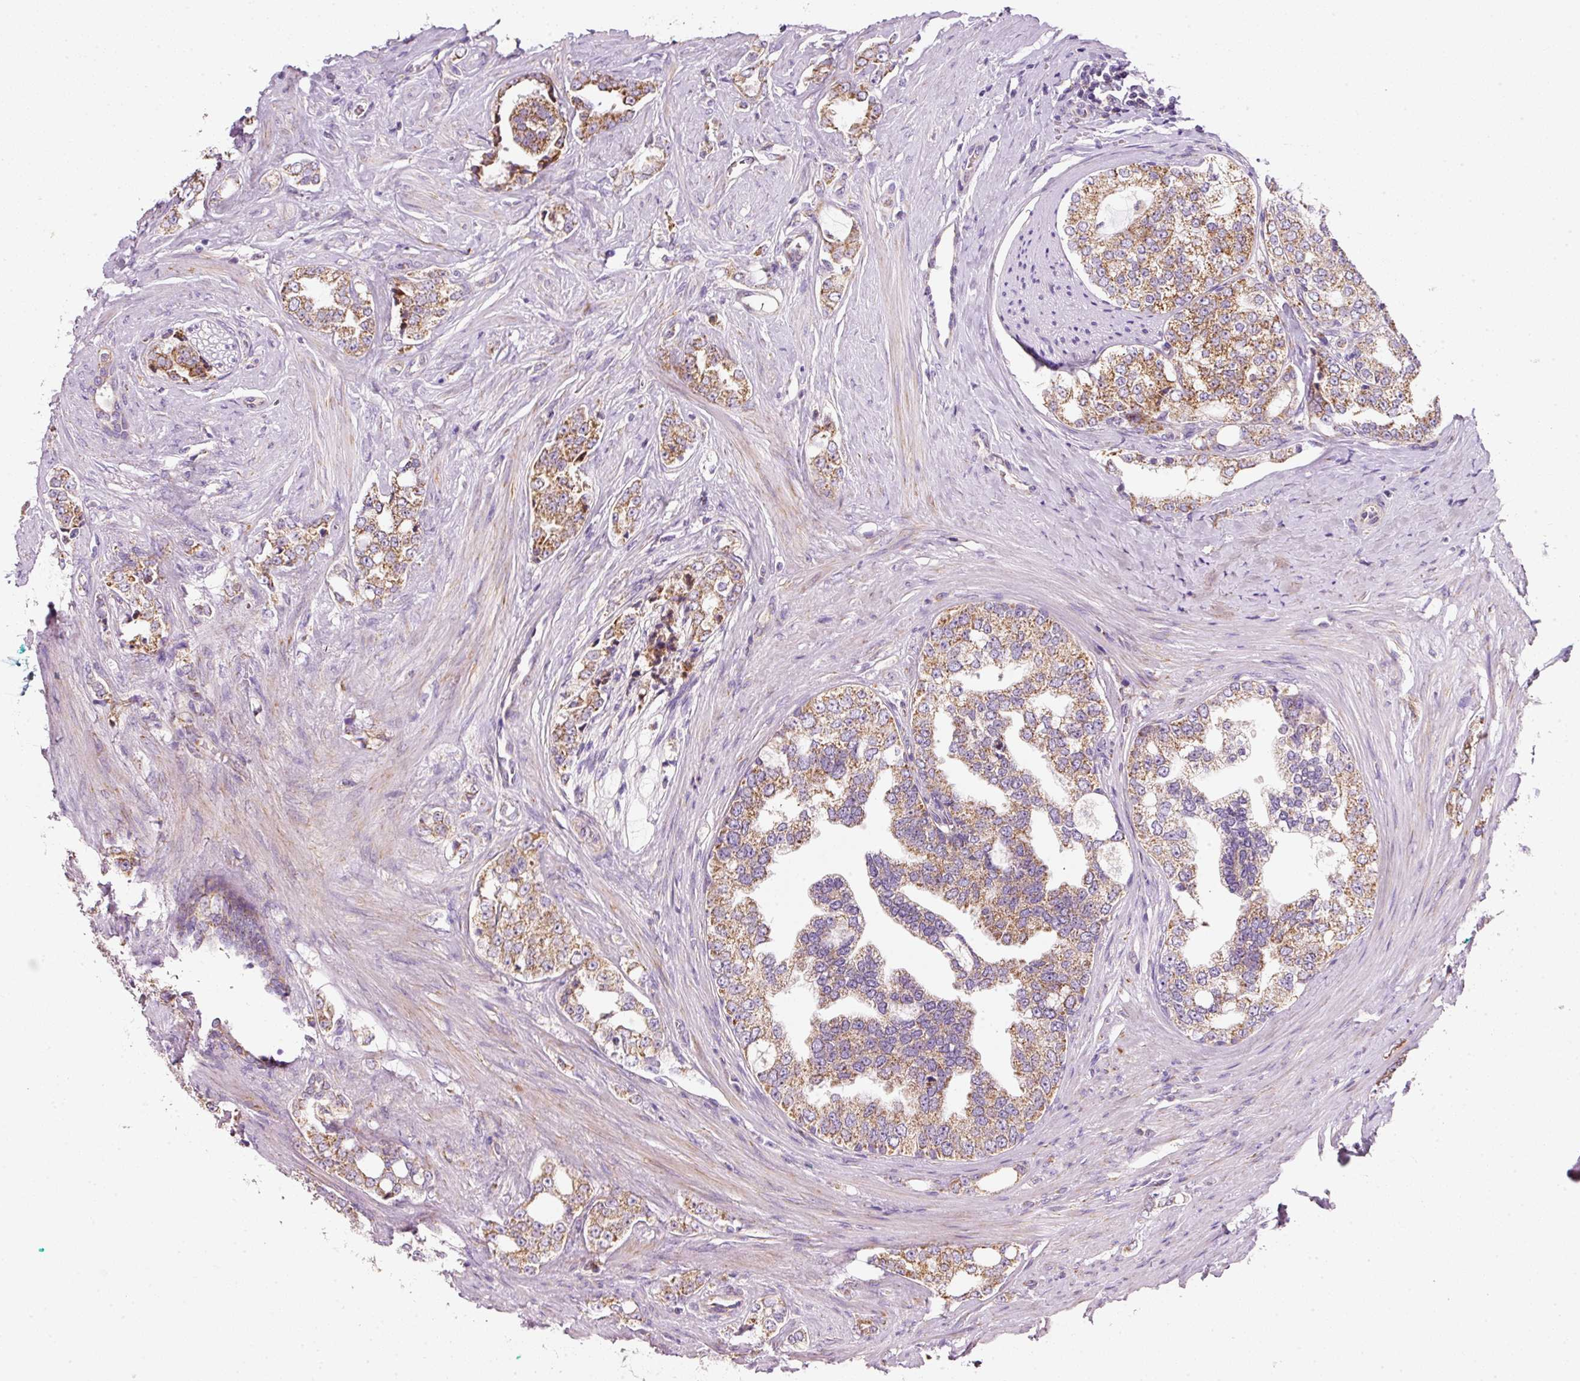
{"staining": {"intensity": "moderate", "quantity": ">75%", "location": "cytoplasmic/membranous"}, "tissue": "prostate cancer", "cell_type": "Tumor cells", "image_type": "cancer", "snomed": [{"axis": "morphology", "description": "Adenocarcinoma, High grade"}, {"axis": "topography", "description": "Prostate"}], "caption": "Prostate cancer tissue displays moderate cytoplasmic/membranous positivity in approximately >75% of tumor cells", "gene": "NDUFA1", "patient": {"sex": "male", "age": 64}}